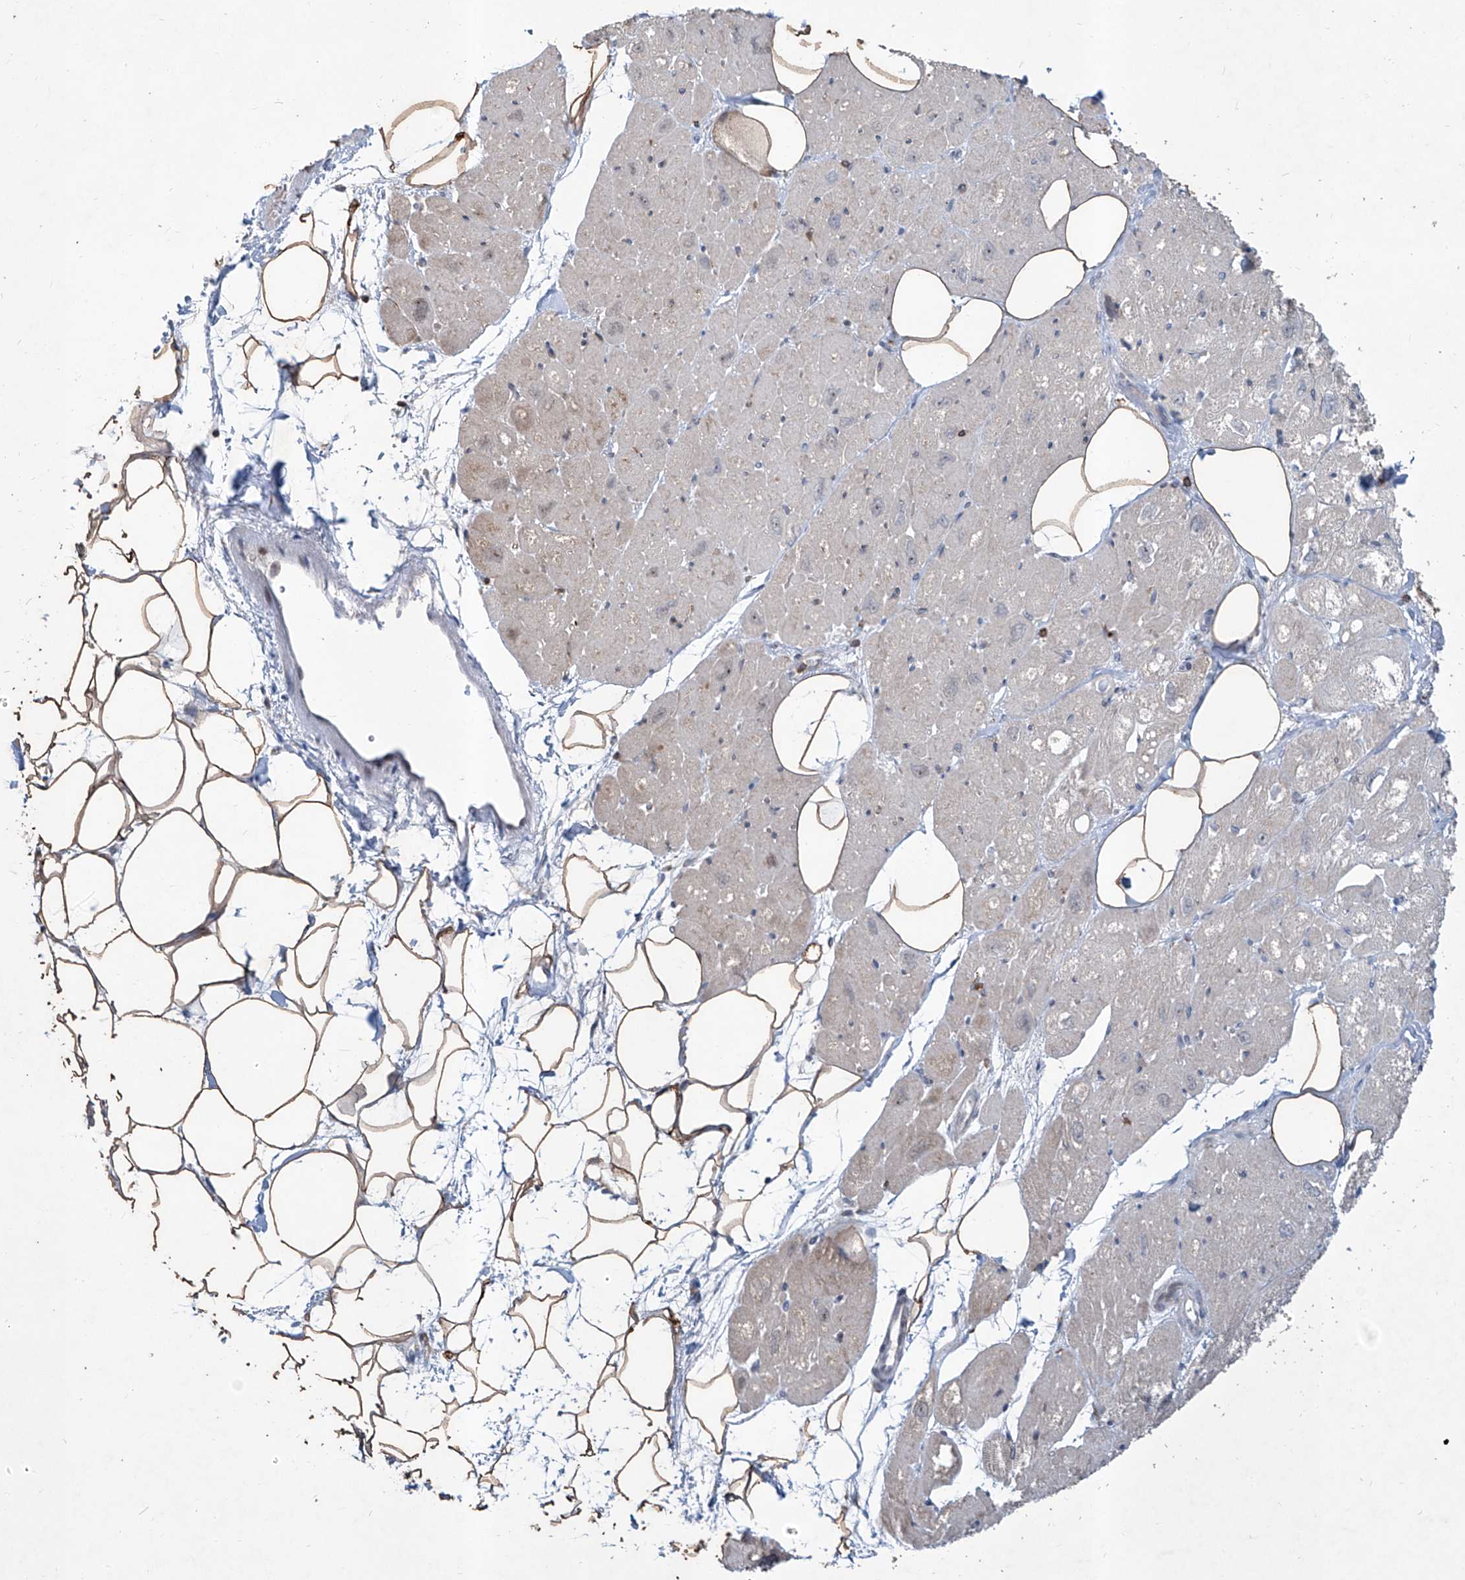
{"staining": {"intensity": "moderate", "quantity": "<25%", "location": "cytoplasmic/membranous"}, "tissue": "heart muscle", "cell_type": "Cardiomyocytes", "image_type": "normal", "snomed": [{"axis": "morphology", "description": "Normal tissue, NOS"}, {"axis": "topography", "description": "Heart"}], "caption": "An image of heart muscle stained for a protein shows moderate cytoplasmic/membranous brown staining in cardiomyocytes. (DAB IHC with brightfield microscopy, high magnification).", "gene": "ZBTB48", "patient": {"sex": "male", "age": 50}}